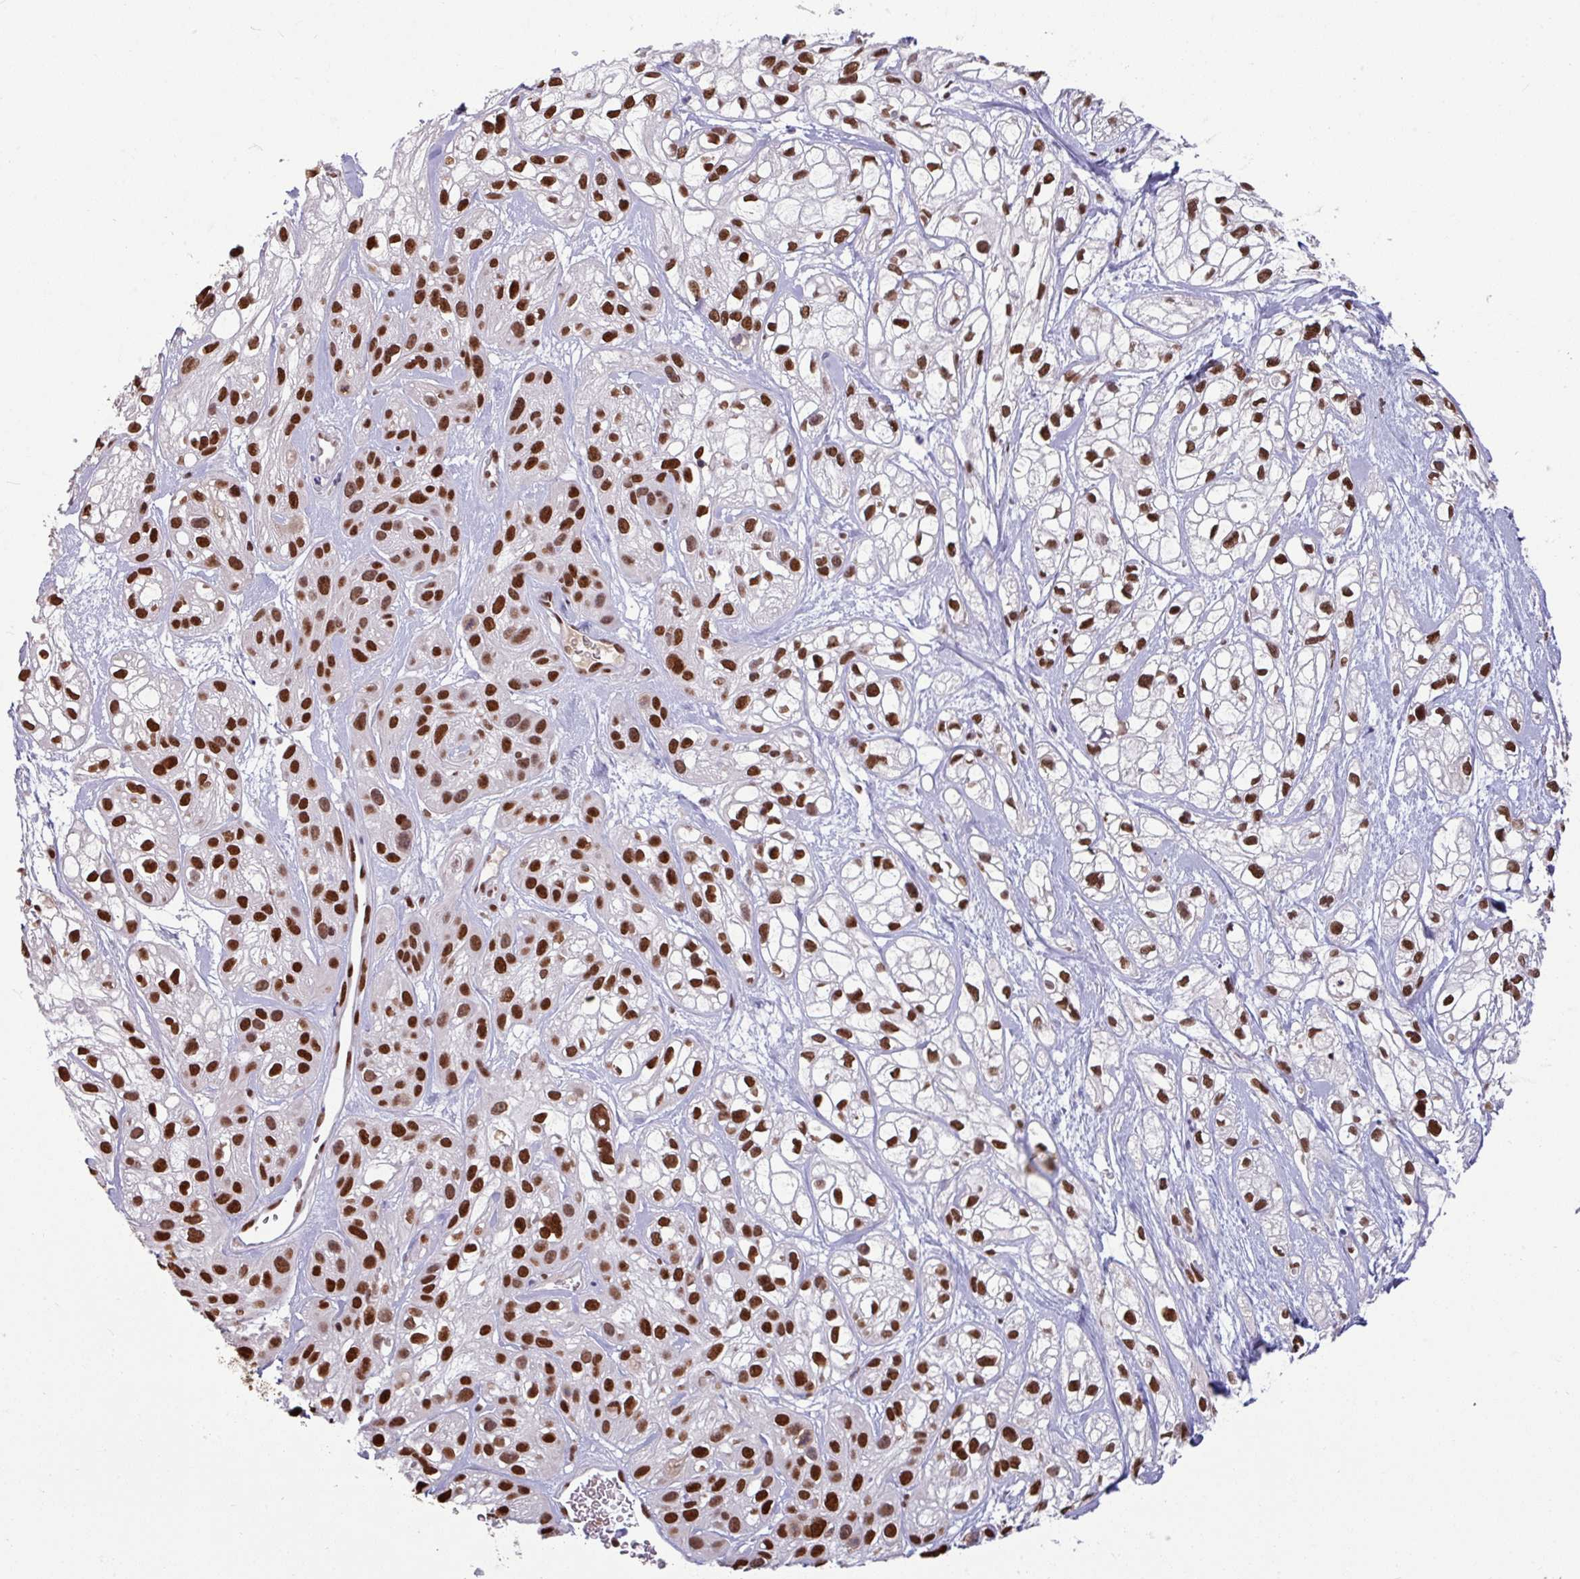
{"staining": {"intensity": "strong", "quantity": ">75%", "location": "nuclear"}, "tissue": "skin cancer", "cell_type": "Tumor cells", "image_type": "cancer", "snomed": [{"axis": "morphology", "description": "Squamous cell carcinoma, NOS"}, {"axis": "topography", "description": "Skin"}], "caption": "Immunohistochemical staining of skin squamous cell carcinoma reveals high levels of strong nuclear protein expression in approximately >75% of tumor cells.", "gene": "TDG", "patient": {"sex": "male", "age": 82}}